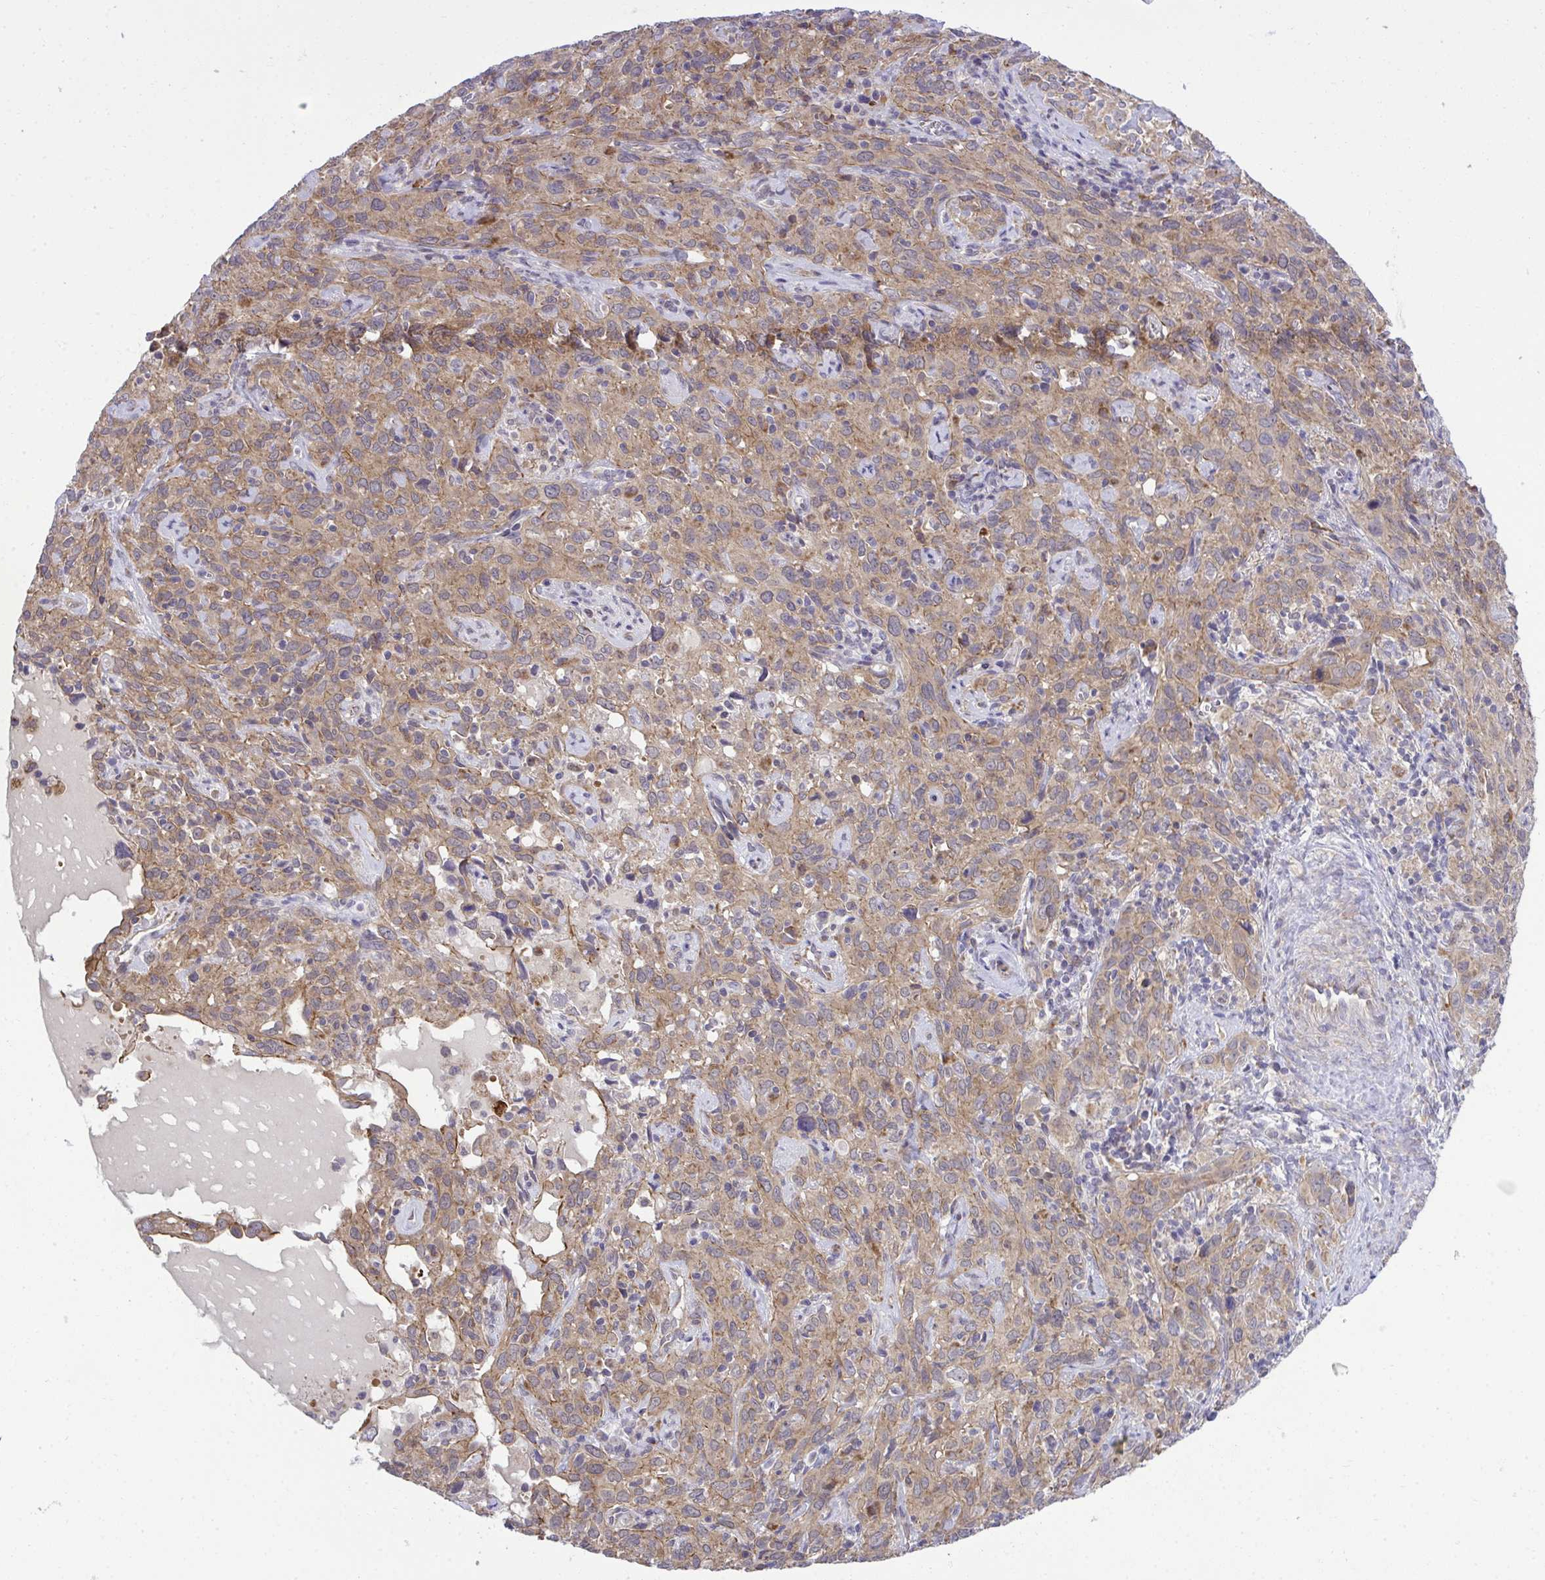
{"staining": {"intensity": "moderate", "quantity": ">75%", "location": "cytoplasmic/membranous"}, "tissue": "cervical cancer", "cell_type": "Tumor cells", "image_type": "cancer", "snomed": [{"axis": "morphology", "description": "Normal tissue, NOS"}, {"axis": "morphology", "description": "Squamous cell carcinoma, NOS"}, {"axis": "topography", "description": "Cervix"}], "caption": "An image of human cervical cancer stained for a protein demonstrates moderate cytoplasmic/membranous brown staining in tumor cells.", "gene": "XAF1", "patient": {"sex": "female", "age": 51}}